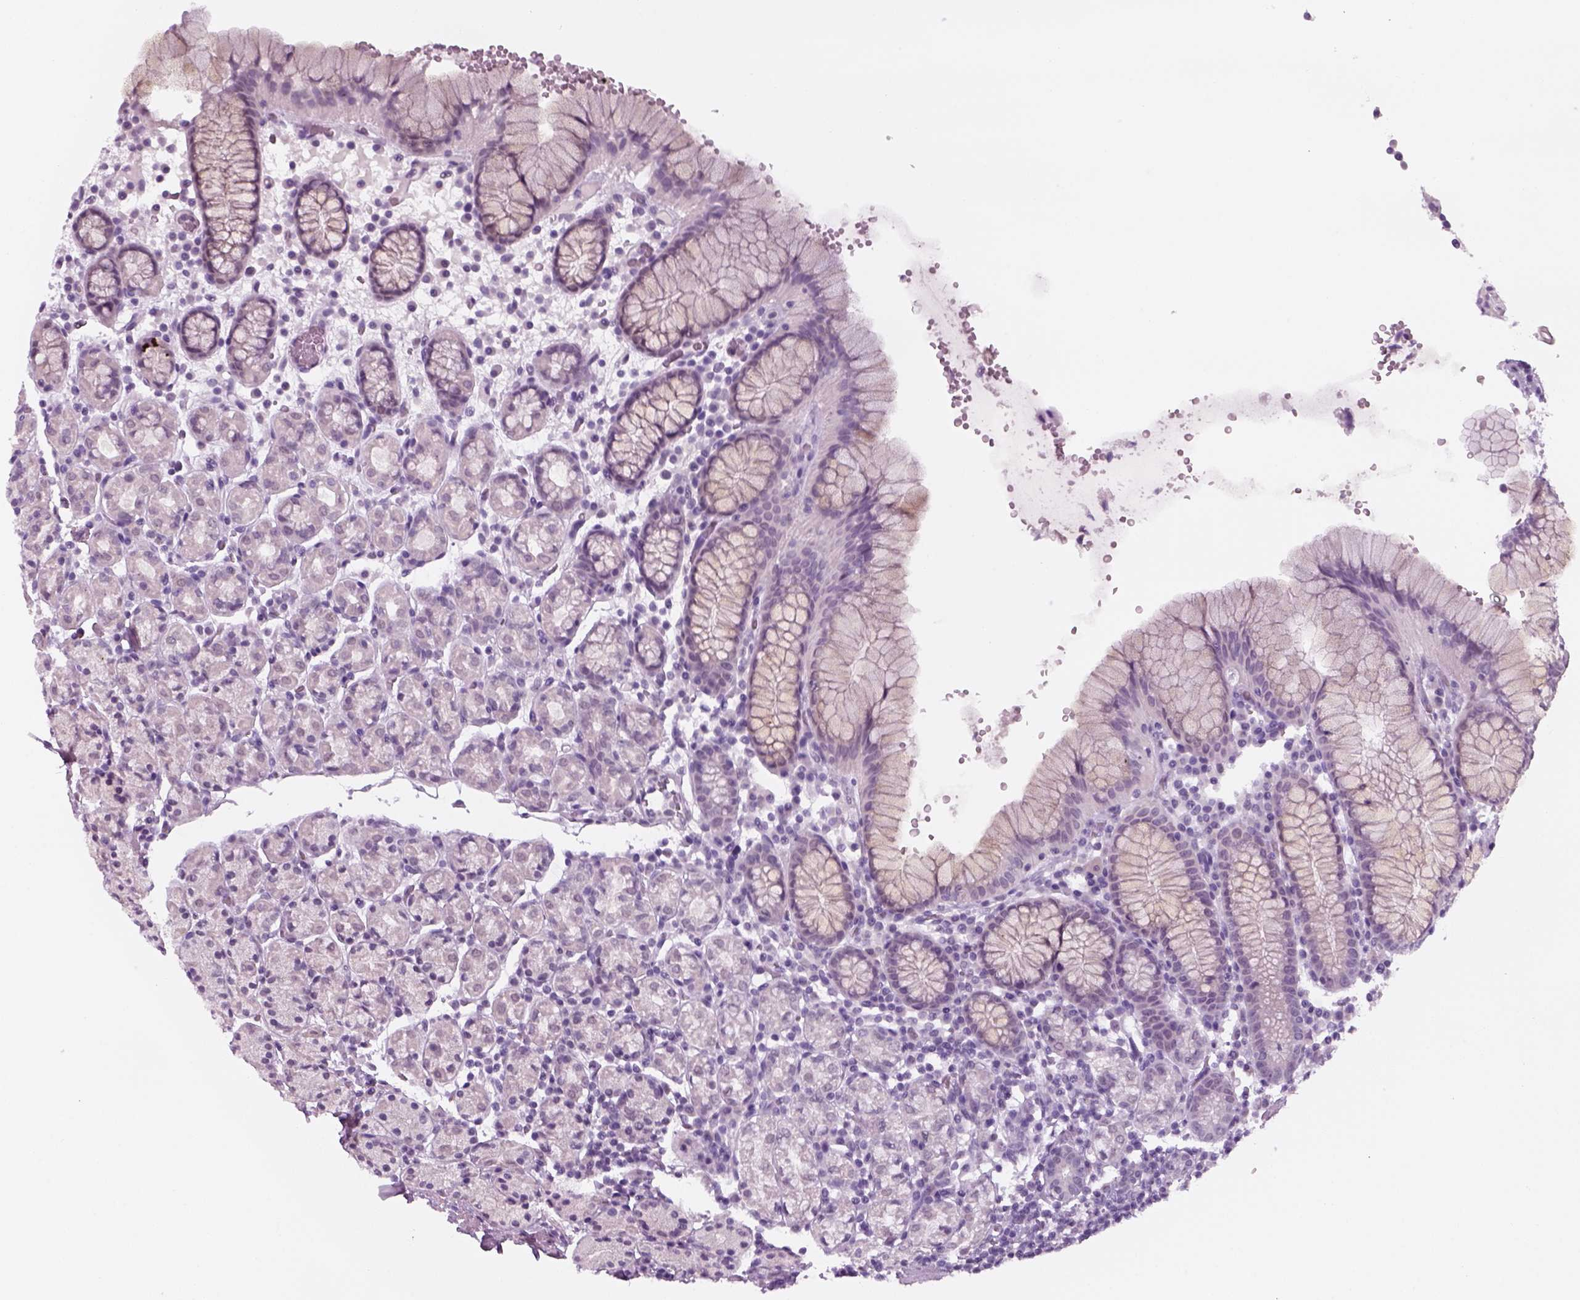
{"staining": {"intensity": "negative", "quantity": "none", "location": "none"}, "tissue": "stomach", "cell_type": "Glandular cells", "image_type": "normal", "snomed": [{"axis": "morphology", "description": "Normal tissue, NOS"}, {"axis": "topography", "description": "Stomach, upper"}, {"axis": "topography", "description": "Stomach"}], "caption": "Benign stomach was stained to show a protein in brown. There is no significant expression in glandular cells. Brightfield microscopy of IHC stained with DAB (brown) and hematoxylin (blue), captured at high magnification.", "gene": "KRT75", "patient": {"sex": "male", "age": 62}}